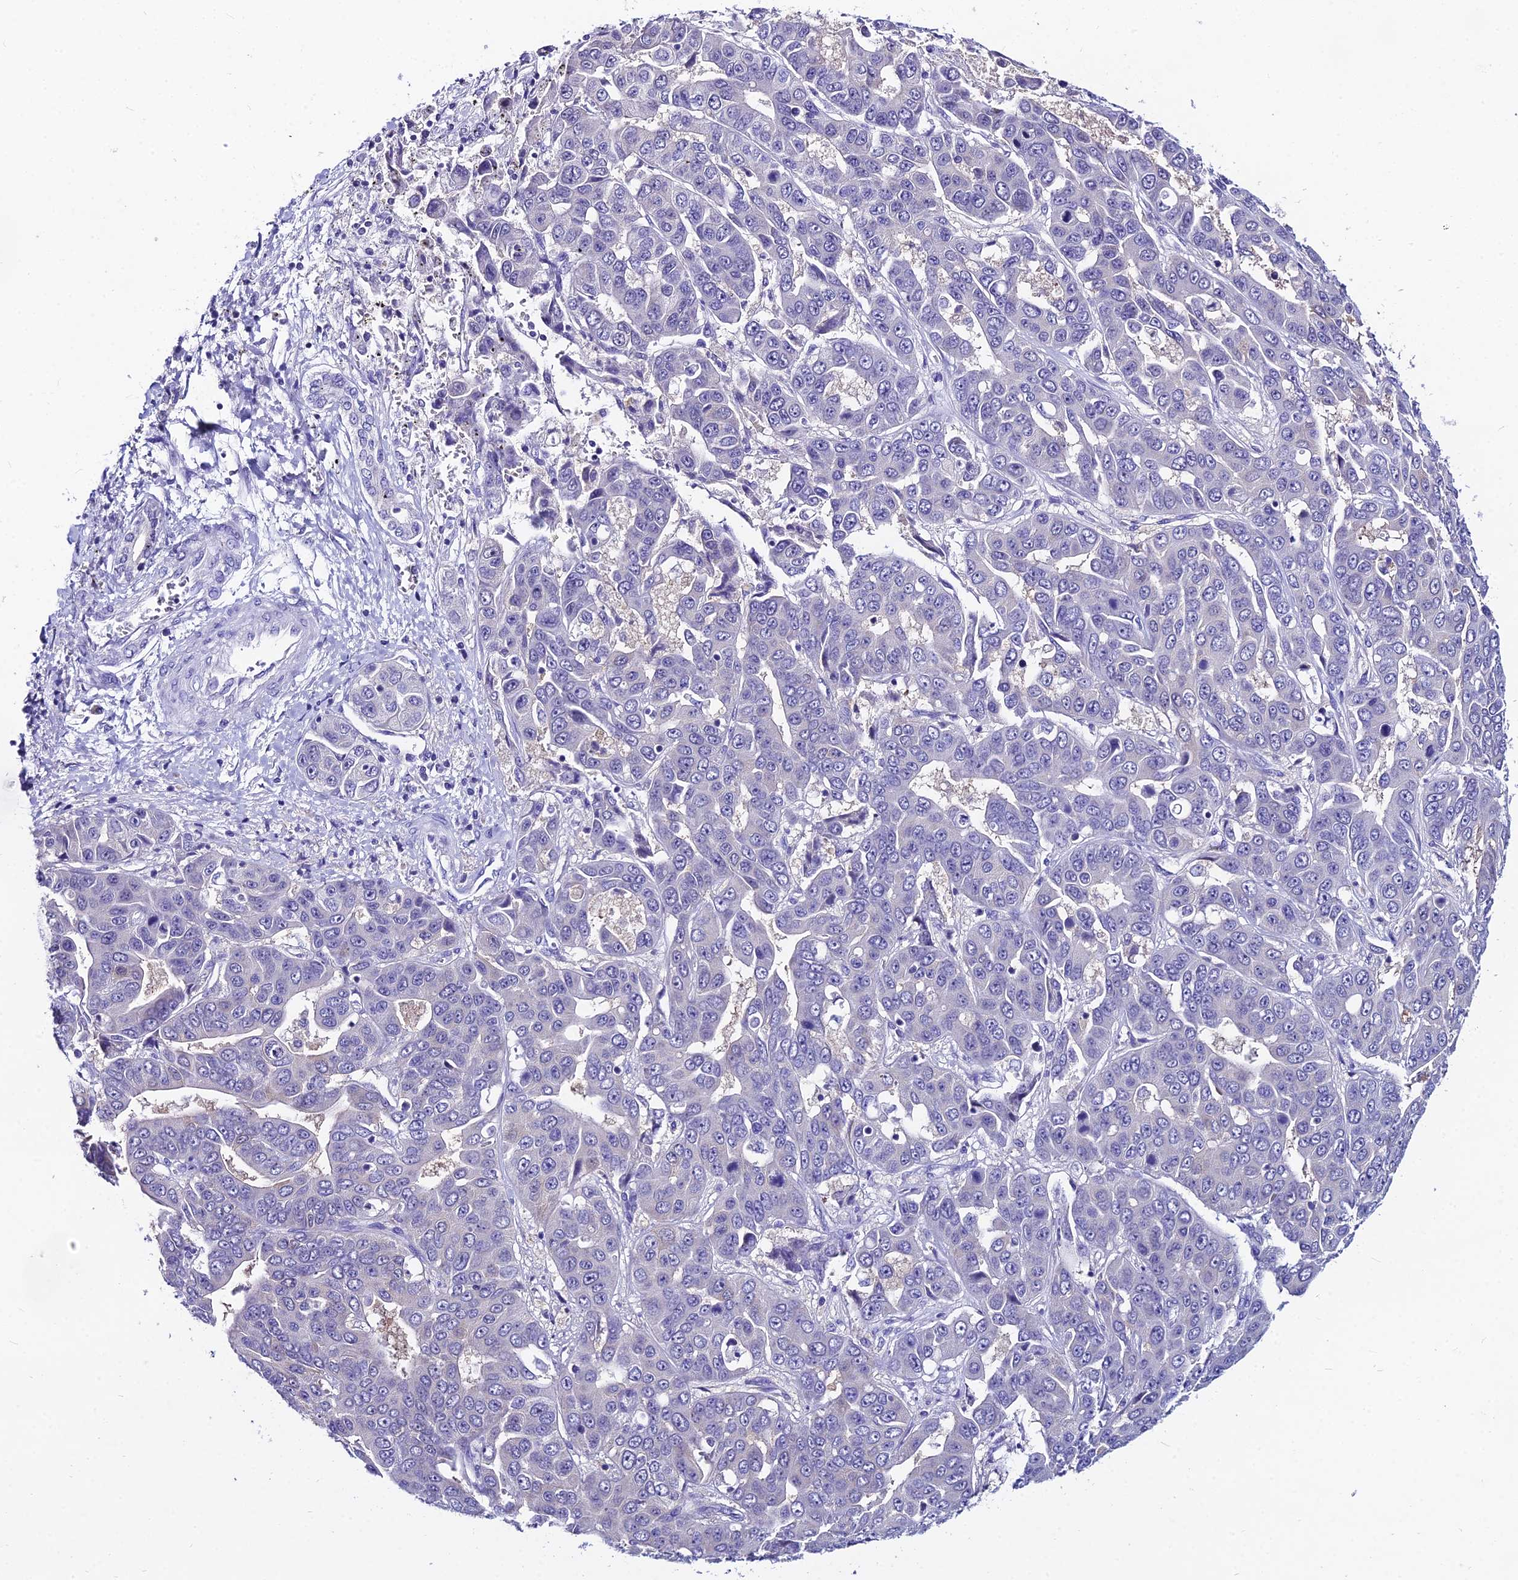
{"staining": {"intensity": "negative", "quantity": "none", "location": "none"}, "tissue": "liver cancer", "cell_type": "Tumor cells", "image_type": "cancer", "snomed": [{"axis": "morphology", "description": "Cholangiocarcinoma"}, {"axis": "topography", "description": "Liver"}], "caption": "Histopathology image shows no protein staining in tumor cells of liver cancer (cholangiocarcinoma) tissue.", "gene": "LGALS7", "patient": {"sex": "female", "age": 52}}